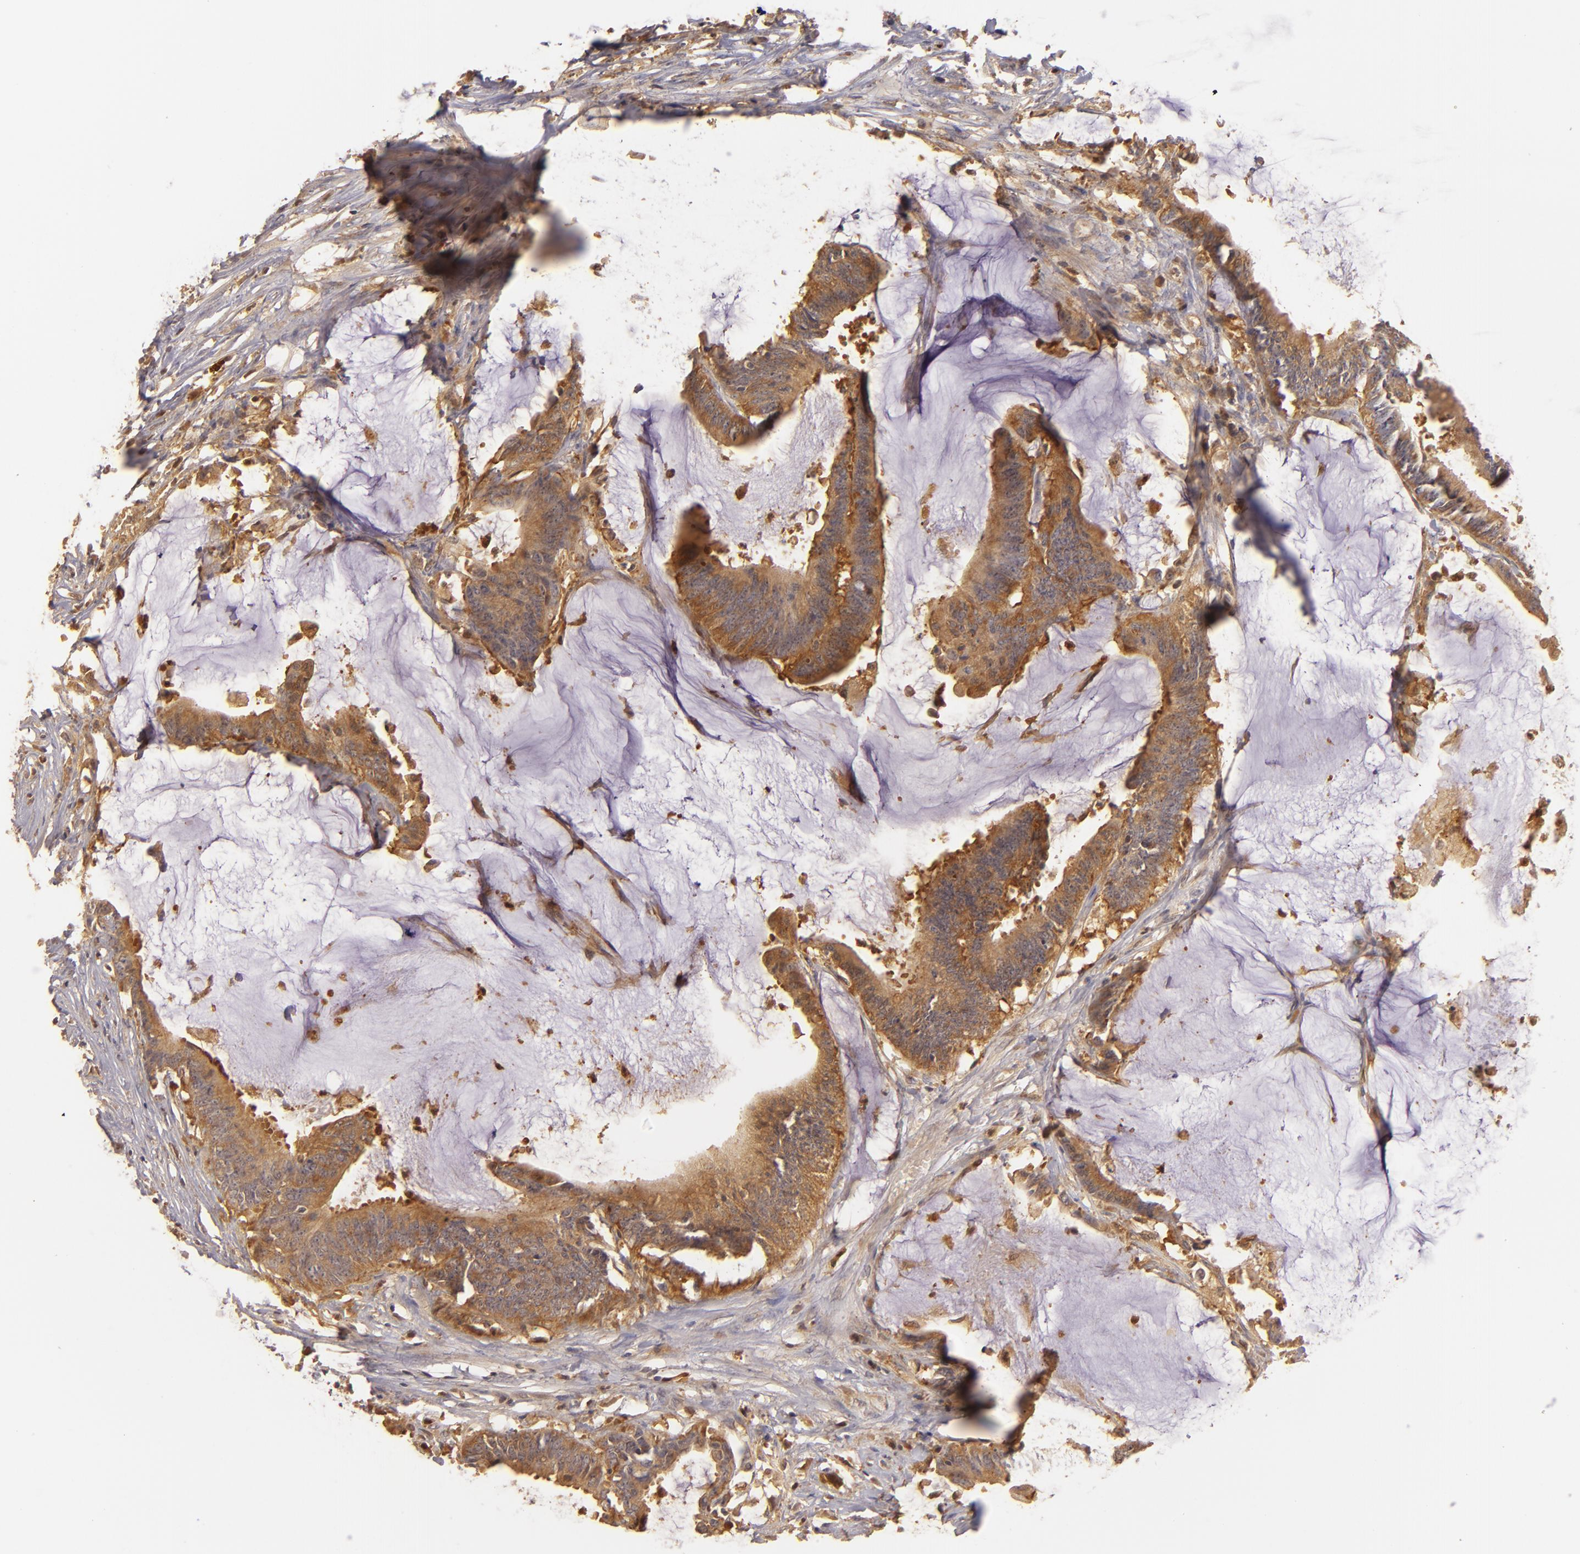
{"staining": {"intensity": "strong", "quantity": ">75%", "location": "cytoplasmic/membranous"}, "tissue": "colorectal cancer", "cell_type": "Tumor cells", "image_type": "cancer", "snomed": [{"axis": "morphology", "description": "Adenocarcinoma, NOS"}, {"axis": "topography", "description": "Rectum"}], "caption": "Colorectal adenocarcinoma tissue reveals strong cytoplasmic/membranous expression in approximately >75% of tumor cells, visualized by immunohistochemistry. The staining is performed using DAB (3,3'-diaminobenzidine) brown chromogen to label protein expression. The nuclei are counter-stained blue using hematoxylin.", "gene": "PRKCD", "patient": {"sex": "female", "age": 66}}